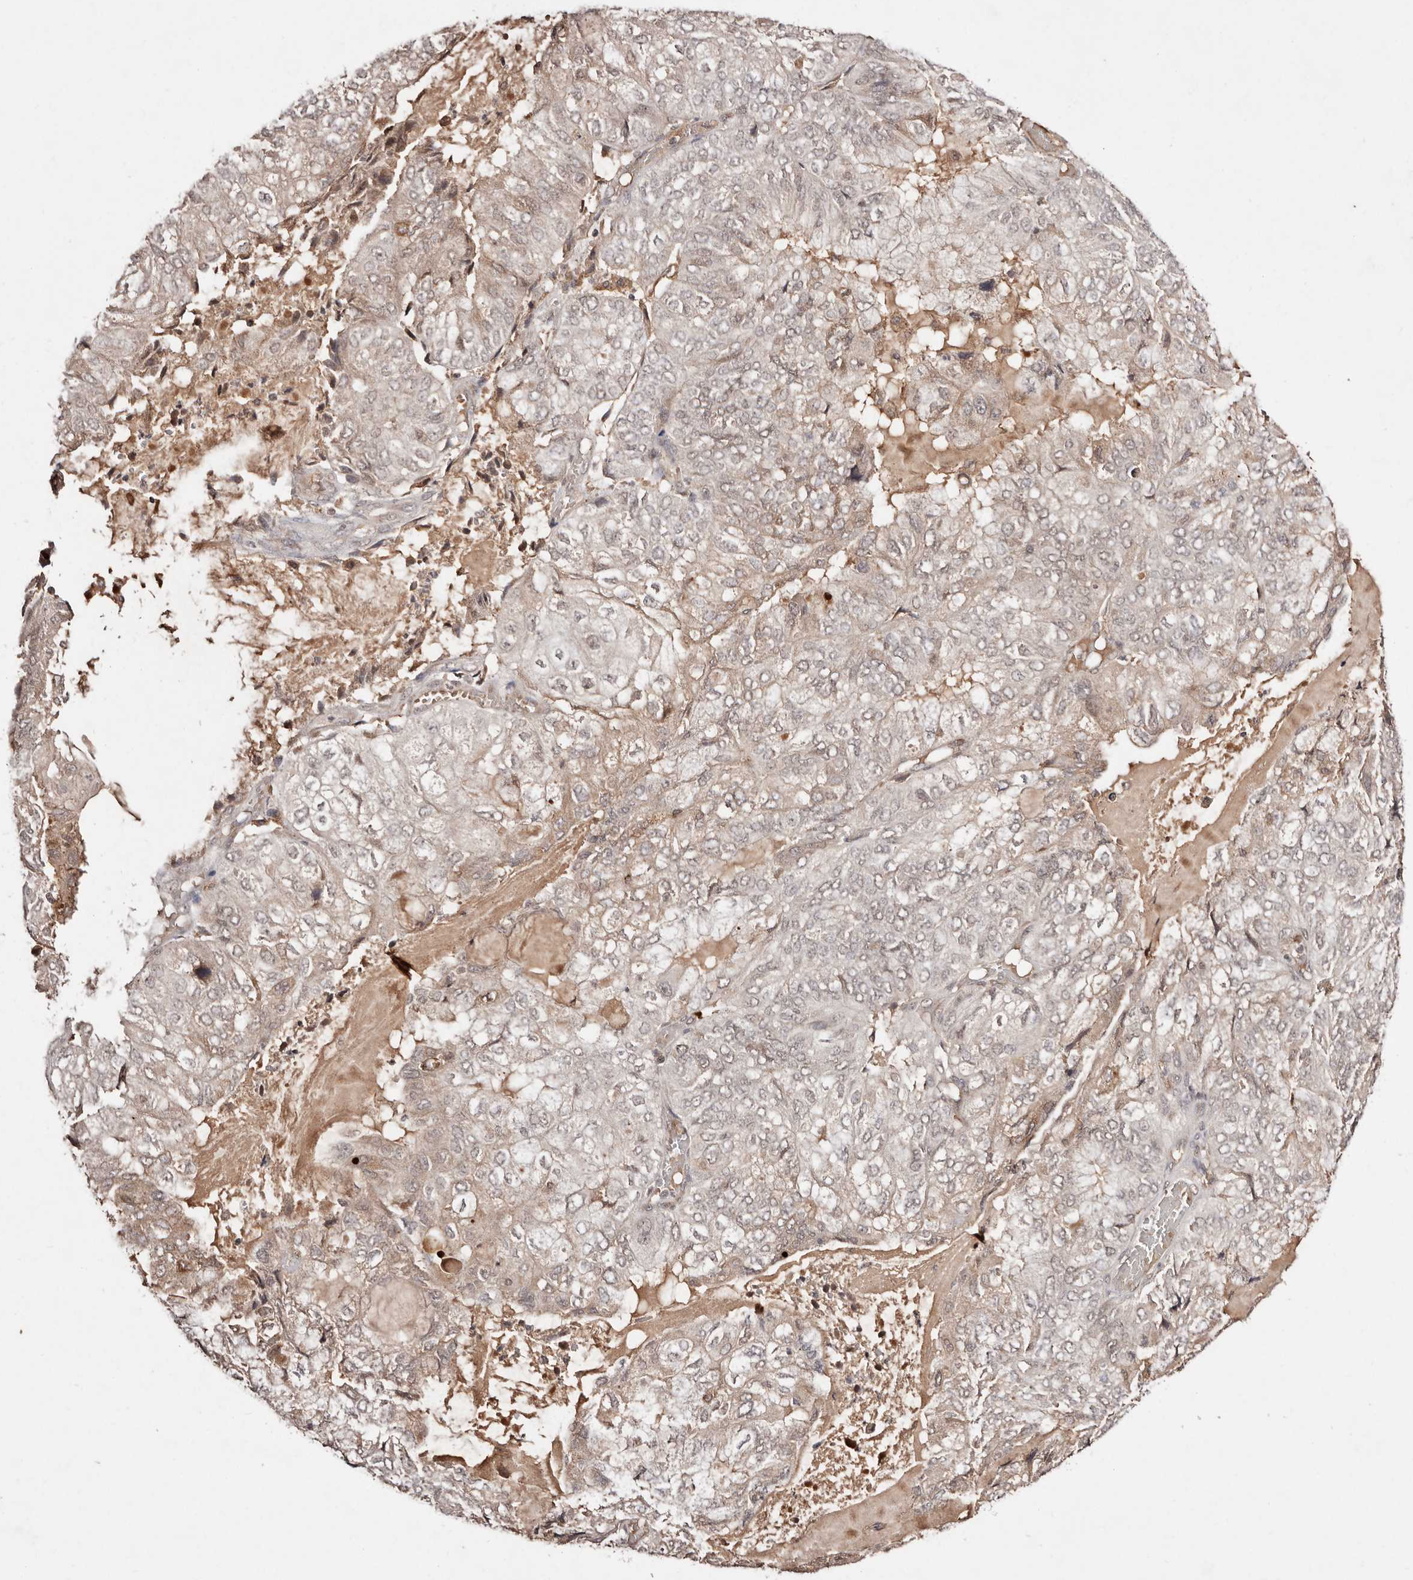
{"staining": {"intensity": "weak", "quantity": "25%-75%", "location": "cytoplasmic/membranous,nuclear"}, "tissue": "endometrial cancer", "cell_type": "Tumor cells", "image_type": "cancer", "snomed": [{"axis": "morphology", "description": "Adenocarcinoma, NOS"}, {"axis": "topography", "description": "Endometrium"}], "caption": "Tumor cells exhibit low levels of weak cytoplasmic/membranous and nuclear staining in about 25%-75% of cells in endometrial cancer (adenocarcinoma). The staining is performed using DAB brown chromogen to label protein expression. The nuclei are counter-stained blue using hematoxylin.", "gene": "BICRAL", "patient": {"sex": "female", "age": 81}}